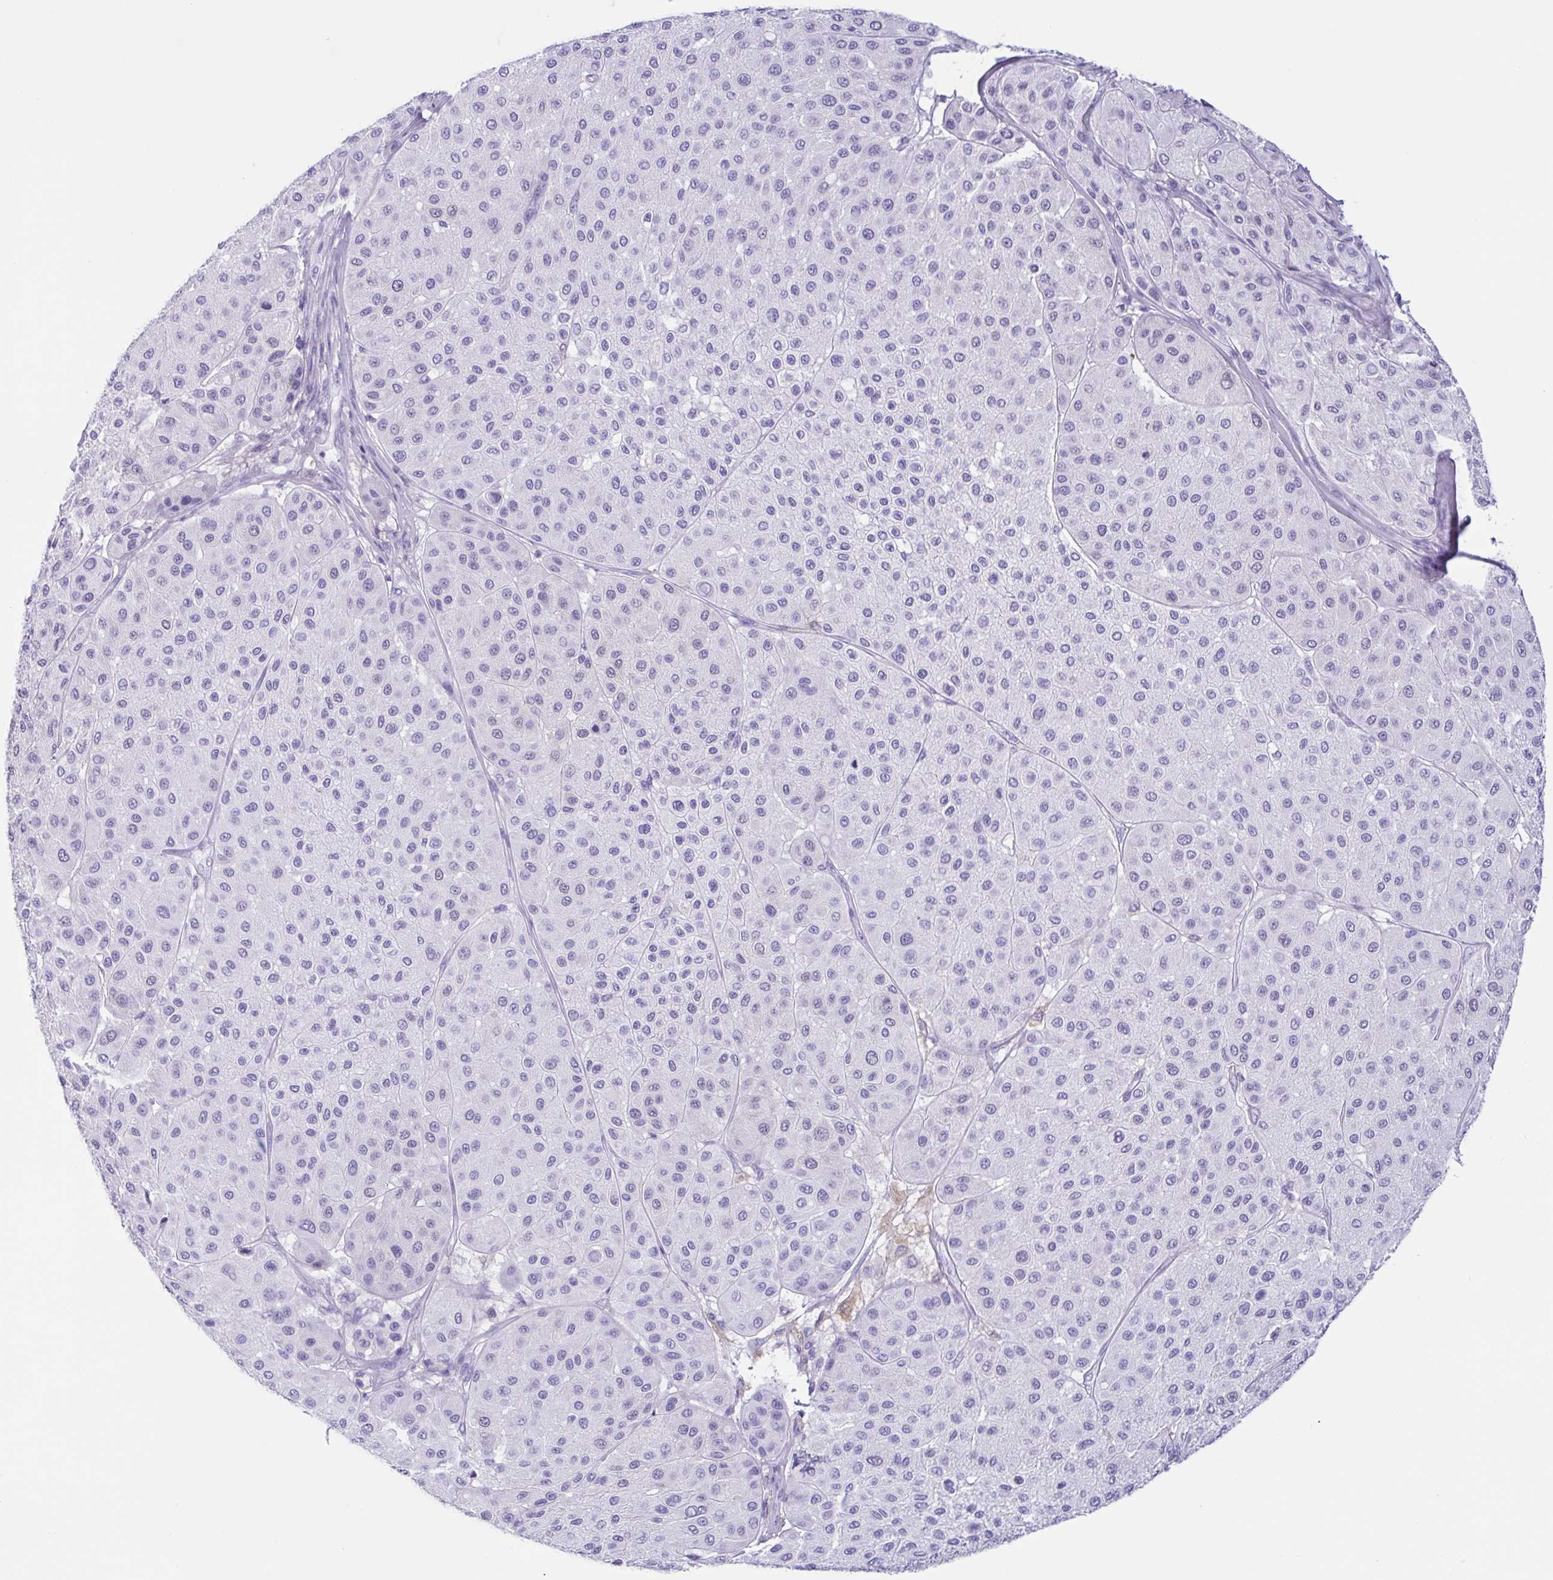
{"staining": {"intensity": "negative", "quantity": "none", "location": "none"}, "tissue": "melanoma", "cell_type": "Tumor cells", "image_type": "cancer", "snomed": [{"axis": "morphology", "description": "Malignant melanoma, Metastatic site"}, {"axis": "topography", "description": "Smooth muscle"}], "caption": "Malignant melanoma (metastatic site) stained for a protein using immunohistochemistry reveals no positivity tumor cells.", "gene": "ZNF850", "patient": {"sex": "male", "age": 41}}